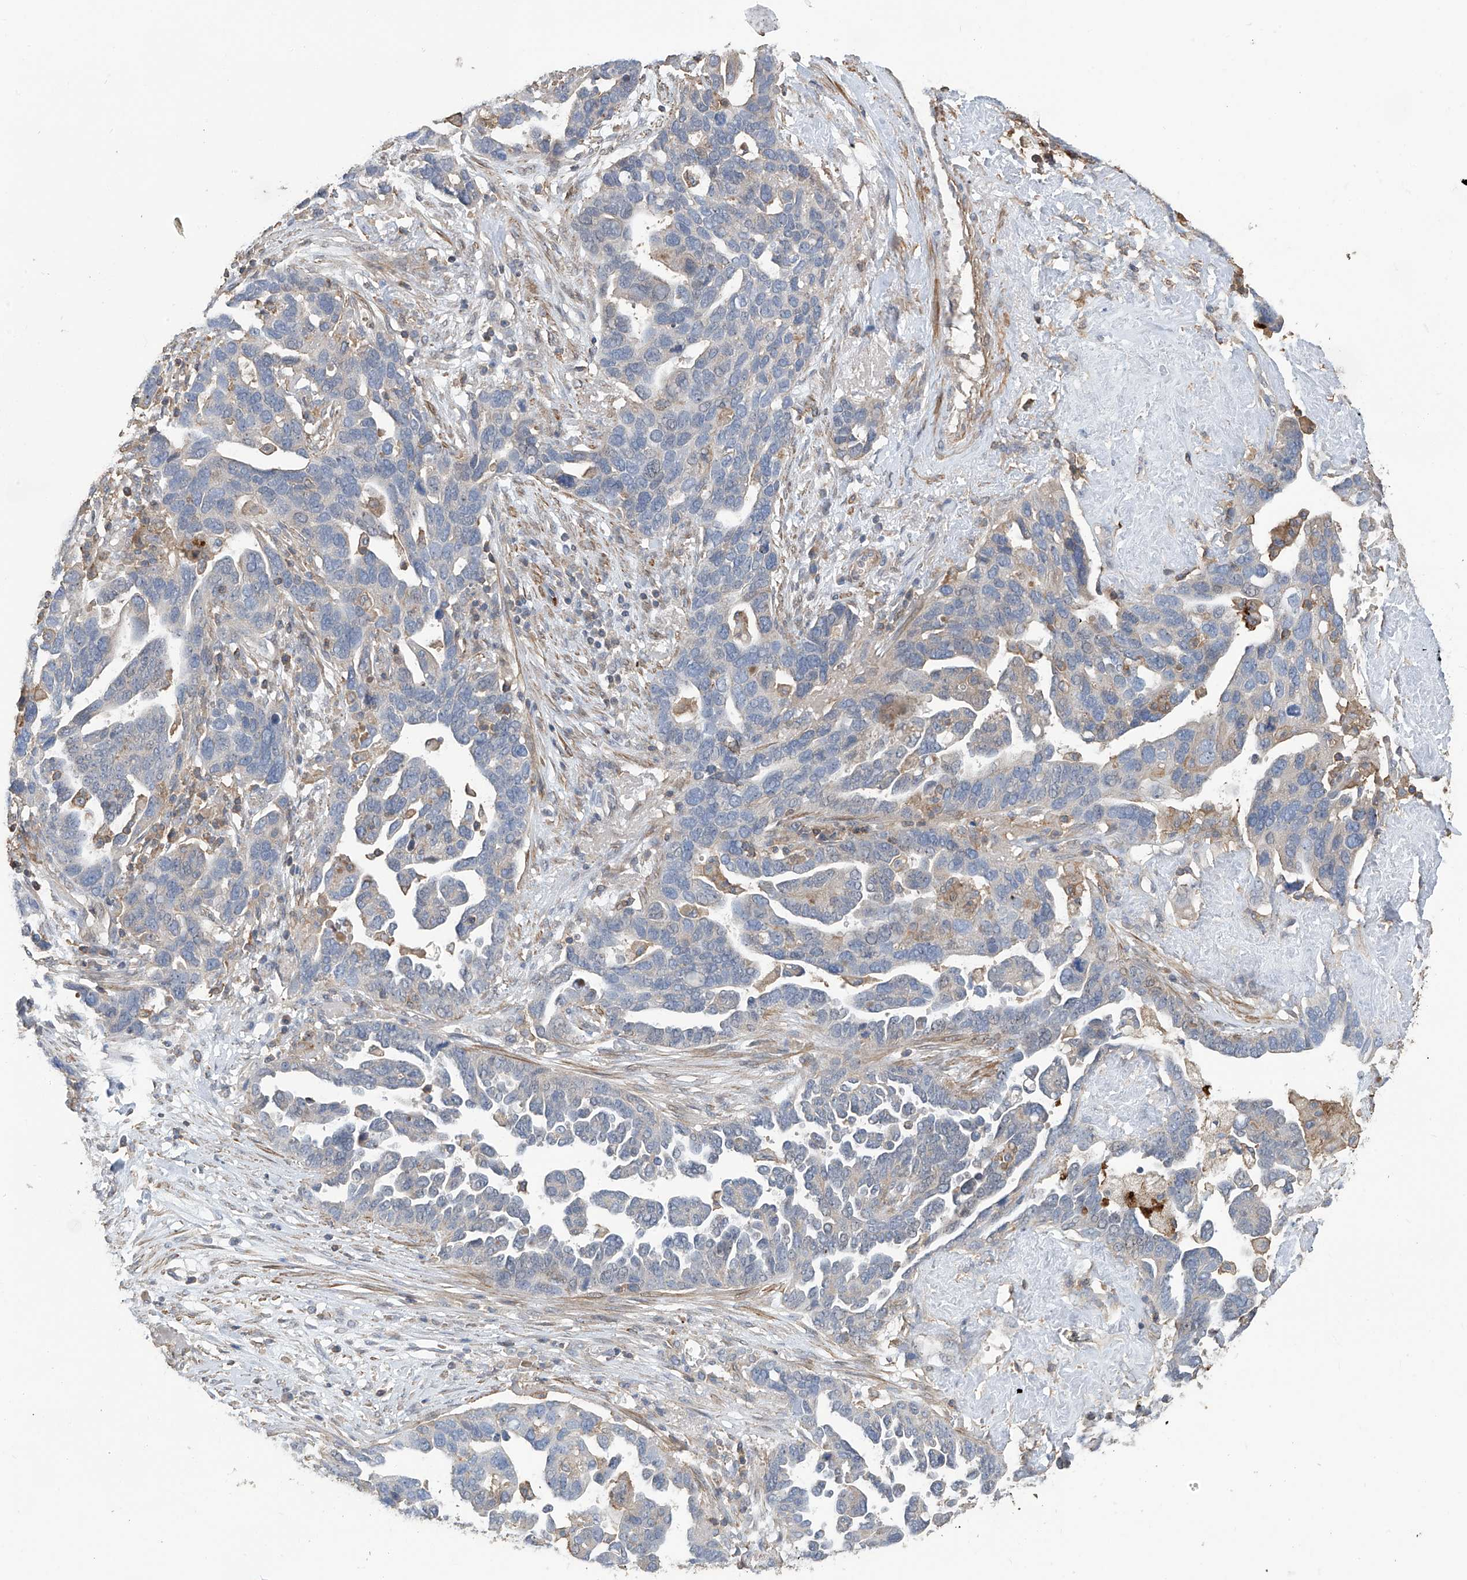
{"staining": {"intensity": "negative", "quantity": "none", "location": "none"}, "tissue": "ovarian cancer", "cell_type": "Tumor cells", "image_type": "cancer", "snomed": [{"axis": "morphology", "description": "Cystadenocarcinoma, serous, NOS"}, {"axis": "topography", "description": "Ovary"}], "caption": "Image shows no significant protein staining in tumor cells of ovarian cancer.", "gene": "SLFN14", "patient": {"sex": "female", "age": 54}}